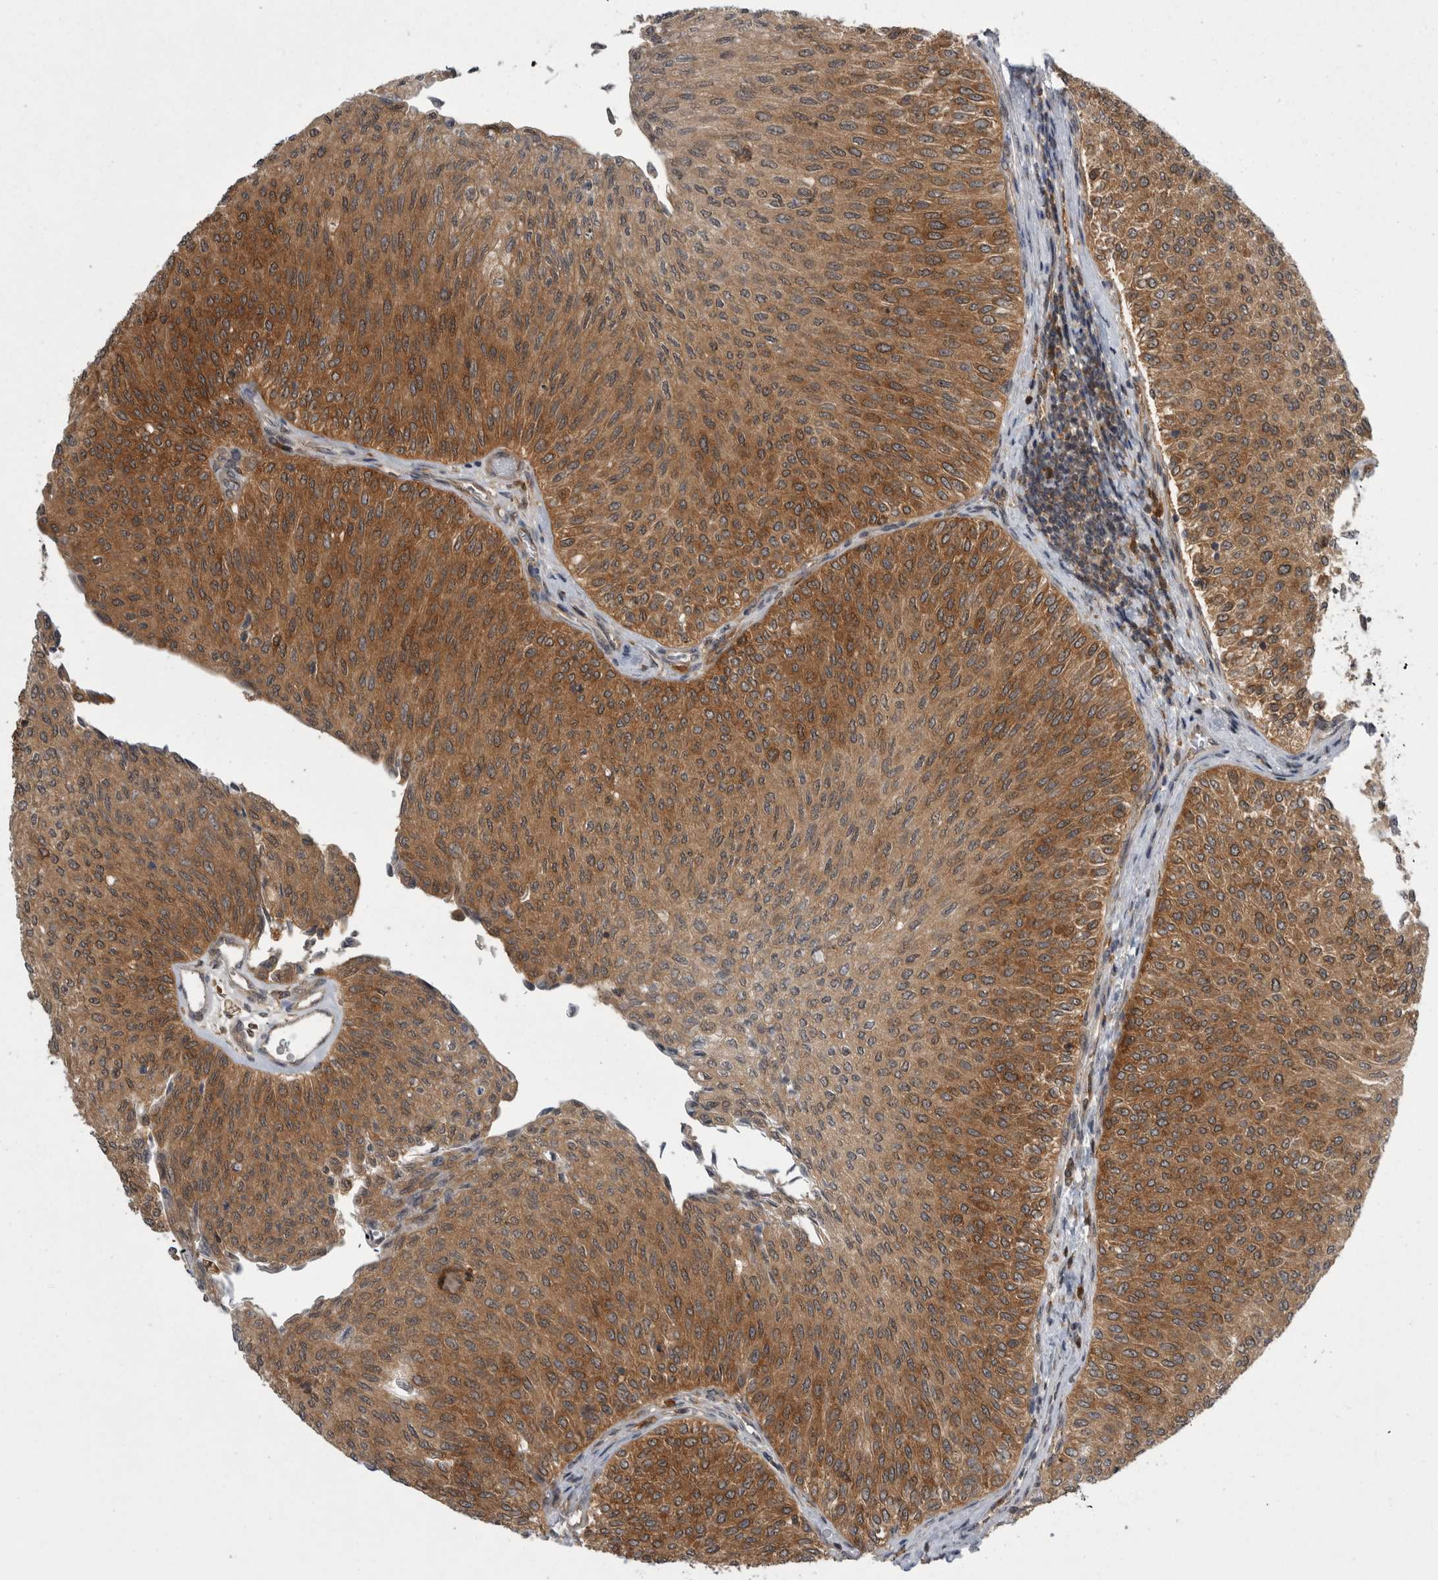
{"staining": {"intensity": "moderate", "quantity": ">75%", "location": "cytoplasmic/membranous"}, "tissue": "urothelial cancer", "cell_type": "Tumor cells", "image_type": "cancer", "snomed": [{"axis": "morphology", "description": "Urothelial carcinoma, Low grade"}, {"axis": "topography", "description": "Urinary bladder"}], "caption": "Brown immunohistochemical staining in urothelial cancer exhibits moderate cytoplasmic/membranous staining in approximately >75% of tumor cells. The staining is performed using DAB brown chromogen to label protein expression. The nuclei are counter-stained blue using hematoxylin.", "gene": "CACYBP", "patient": {"sex": "male", "age": 78}}